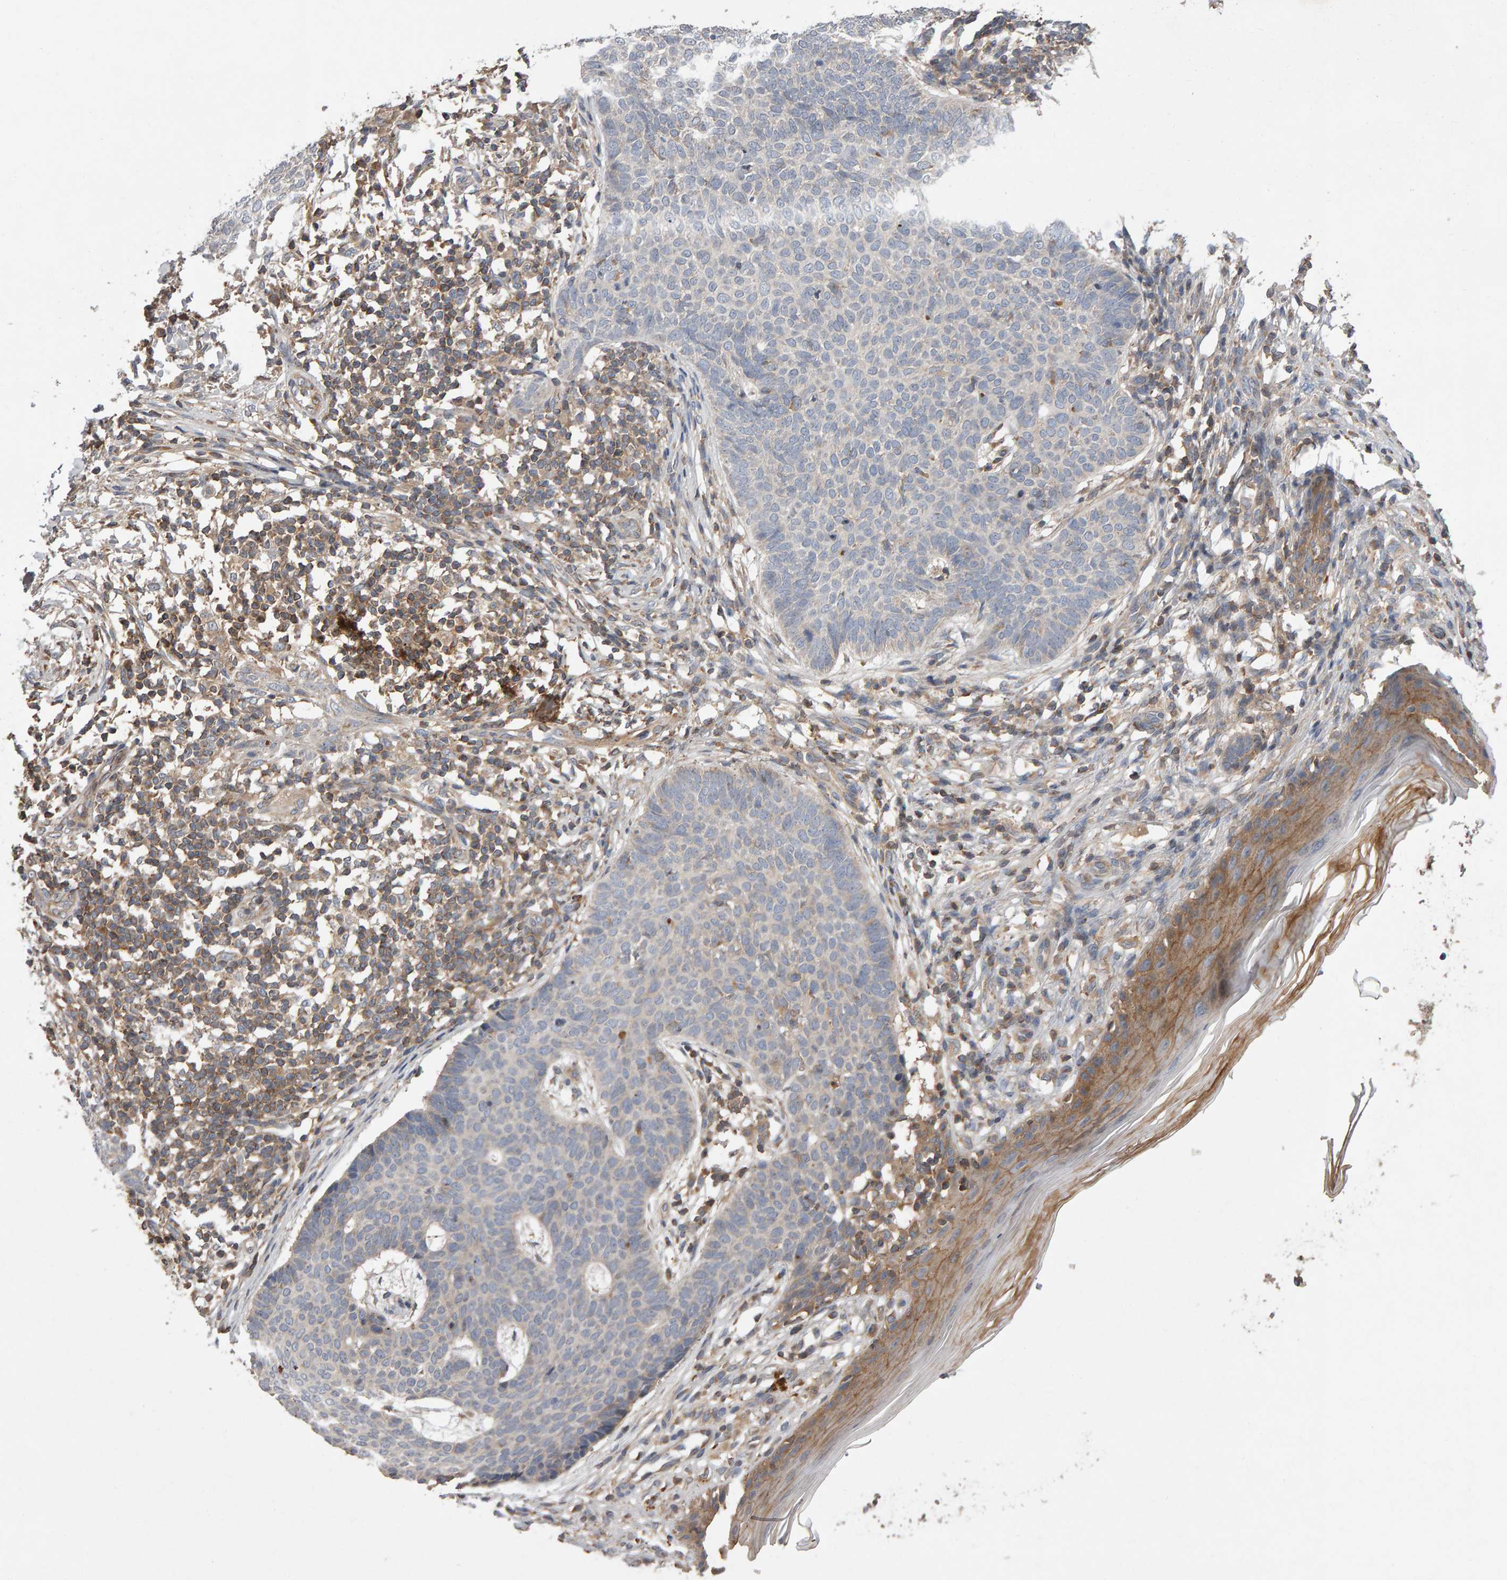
{"staining": {"intensity": "negative", "quantity": "none", "location": "none"}, "tissue": "skin cancer", "cell_type": "Tumor cells", "image_type": "cancer", "snomed": [{"axis": "morphology", "description": "Normal tissue, NOS"}, {"axis": "morphology", "description": "Basal cell carcinoma"}, {"axis": "topography", "description": "Skin"}], "caption": "Protein analysis of basal cell carcinoma (skin) reveals no significant expression in tumor cells.", "gene": "PGS1", "patient": {"sex": "male", "age": 50}}